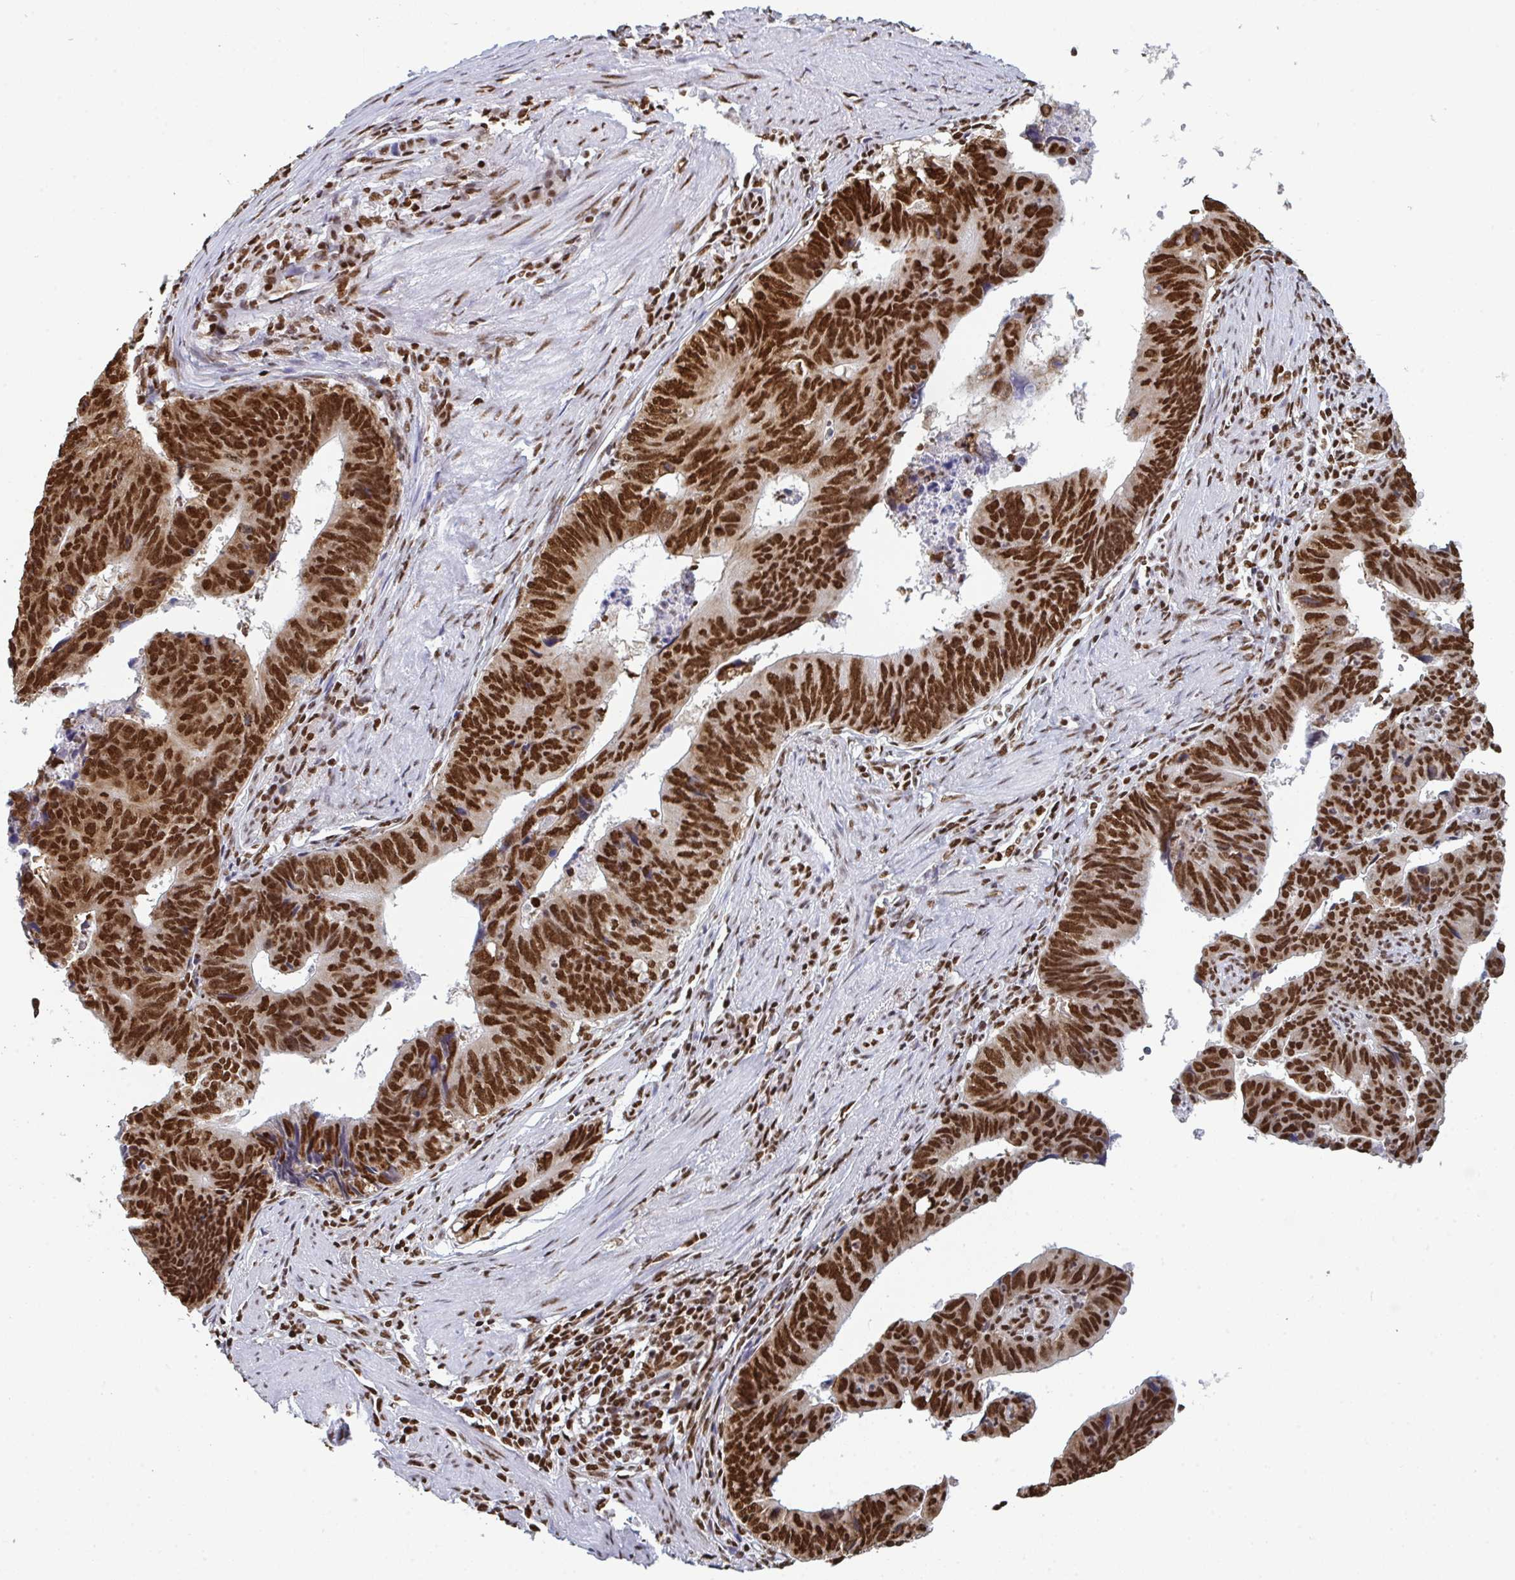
{"staining": {"intensity": "strong", "quantity": ">75%", "location": "nuclear"}, "tissue": "stomach cancer", "cell_type": "Tumor cells", "image_type": "cancer", "snomed": [{"axis": "morphology", "description": "Adenocarcinoma, NOS"}, {"axis": "topography", "description": "Stomach"}], "caption": "Tumor cells exhibit high levels of strong nuclear expression in about >75% of cells in stomach cancer (adenocarcinoma).", "gene": "GAR1", "patient": {"sex": "male", "age": 59}}